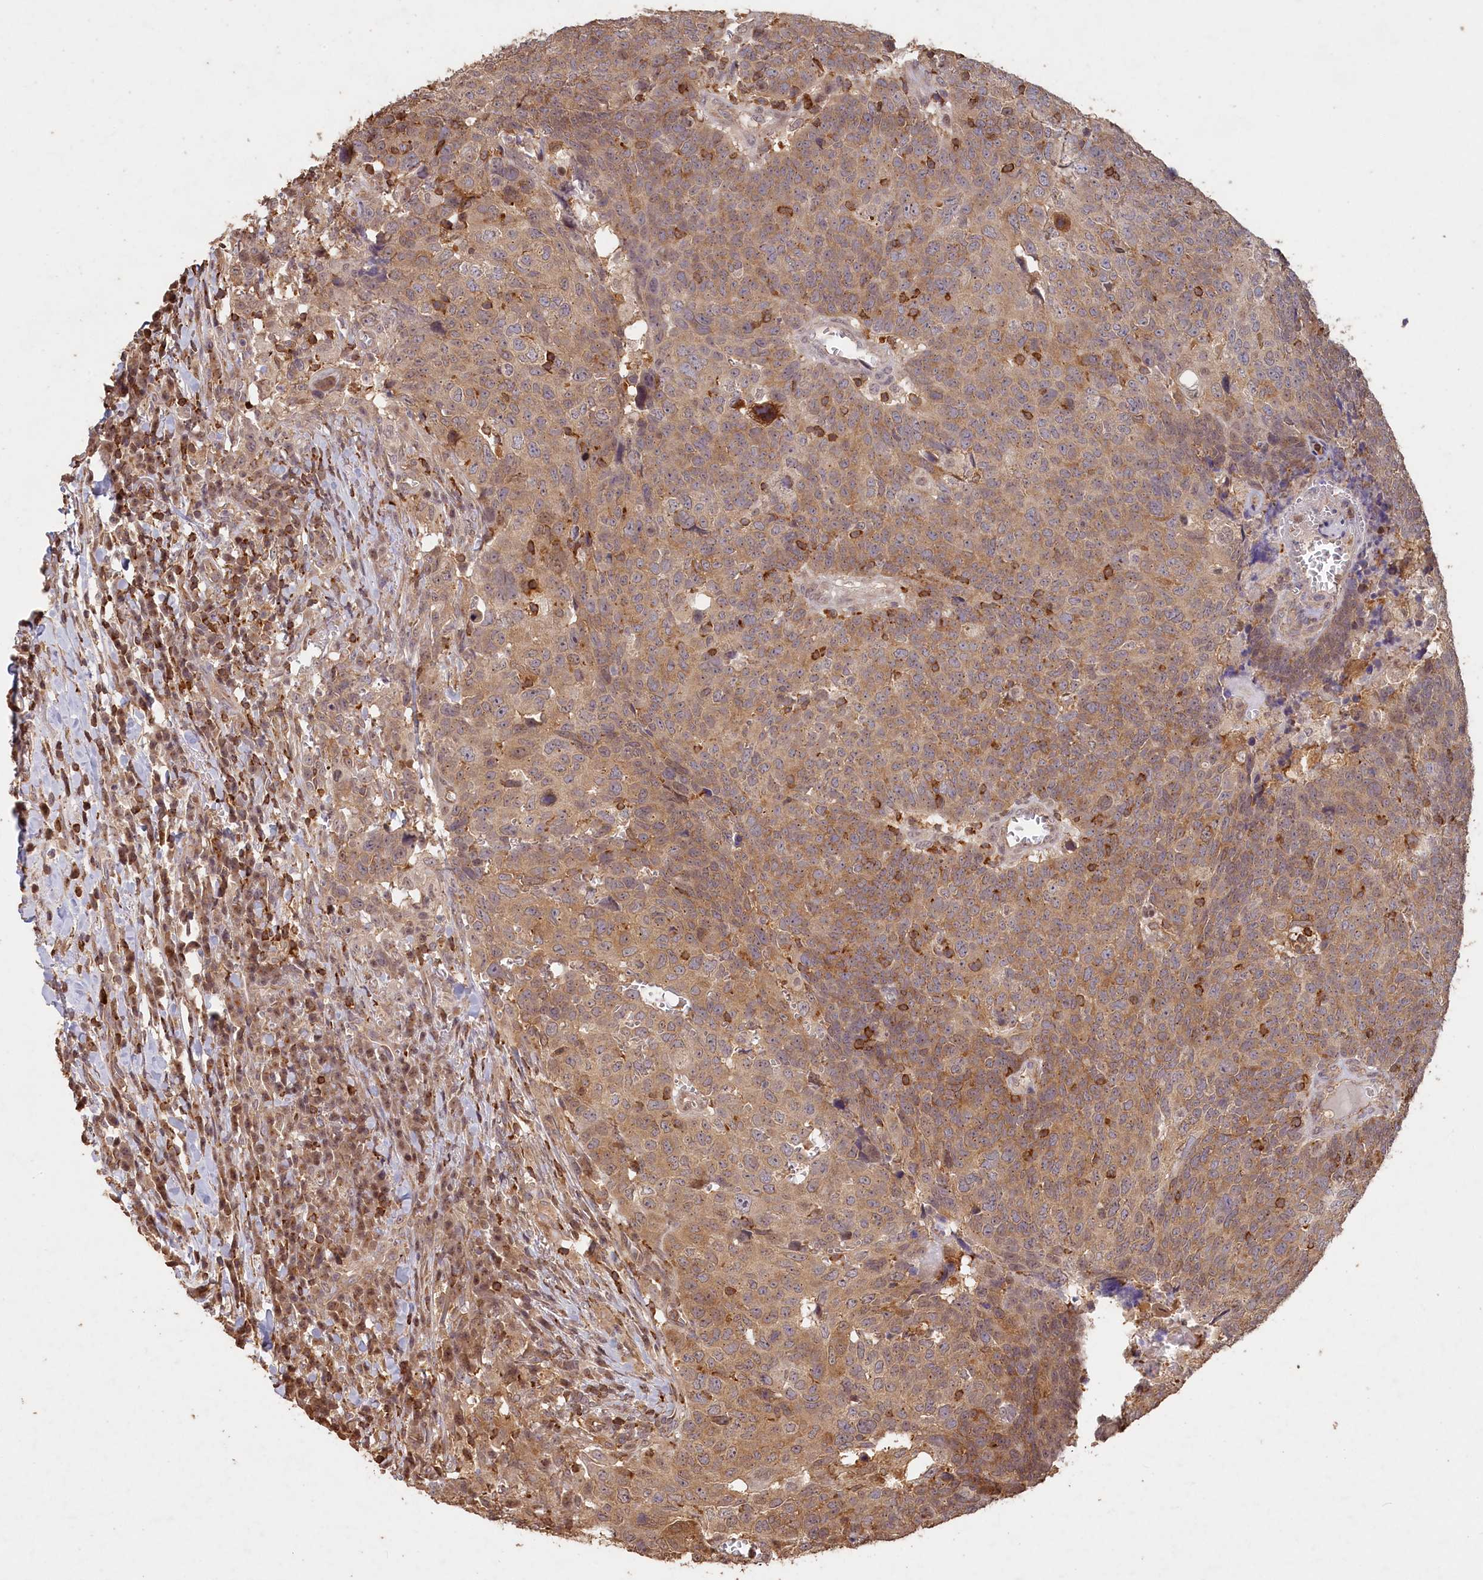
{"staining": {"intensity": "weak", "quantity": "25%-75%", "location": "cytoplasmic/membranous"}, "tissue": "head and neck cancer", "cell_type": "Tumor cells", "image_type": "cancer", "snomed": [{"axis": "morphology", "description": "Squamous cell carcinoma, NOS"}, {"axis": "topography", "description": "Head-Neck"}], "caption": "Immunohistochemistry image of neoplastic tissue: human head and neck cancer stained using immunohistochemistry displays low levels of weak protein expression localized specifically in the cytoplasmic/membranous of tumor cells, appearing as a cytoplasmic/membranous brown color.", "gene": "MADD", "patient": {"sex": "male", "age": 66}}